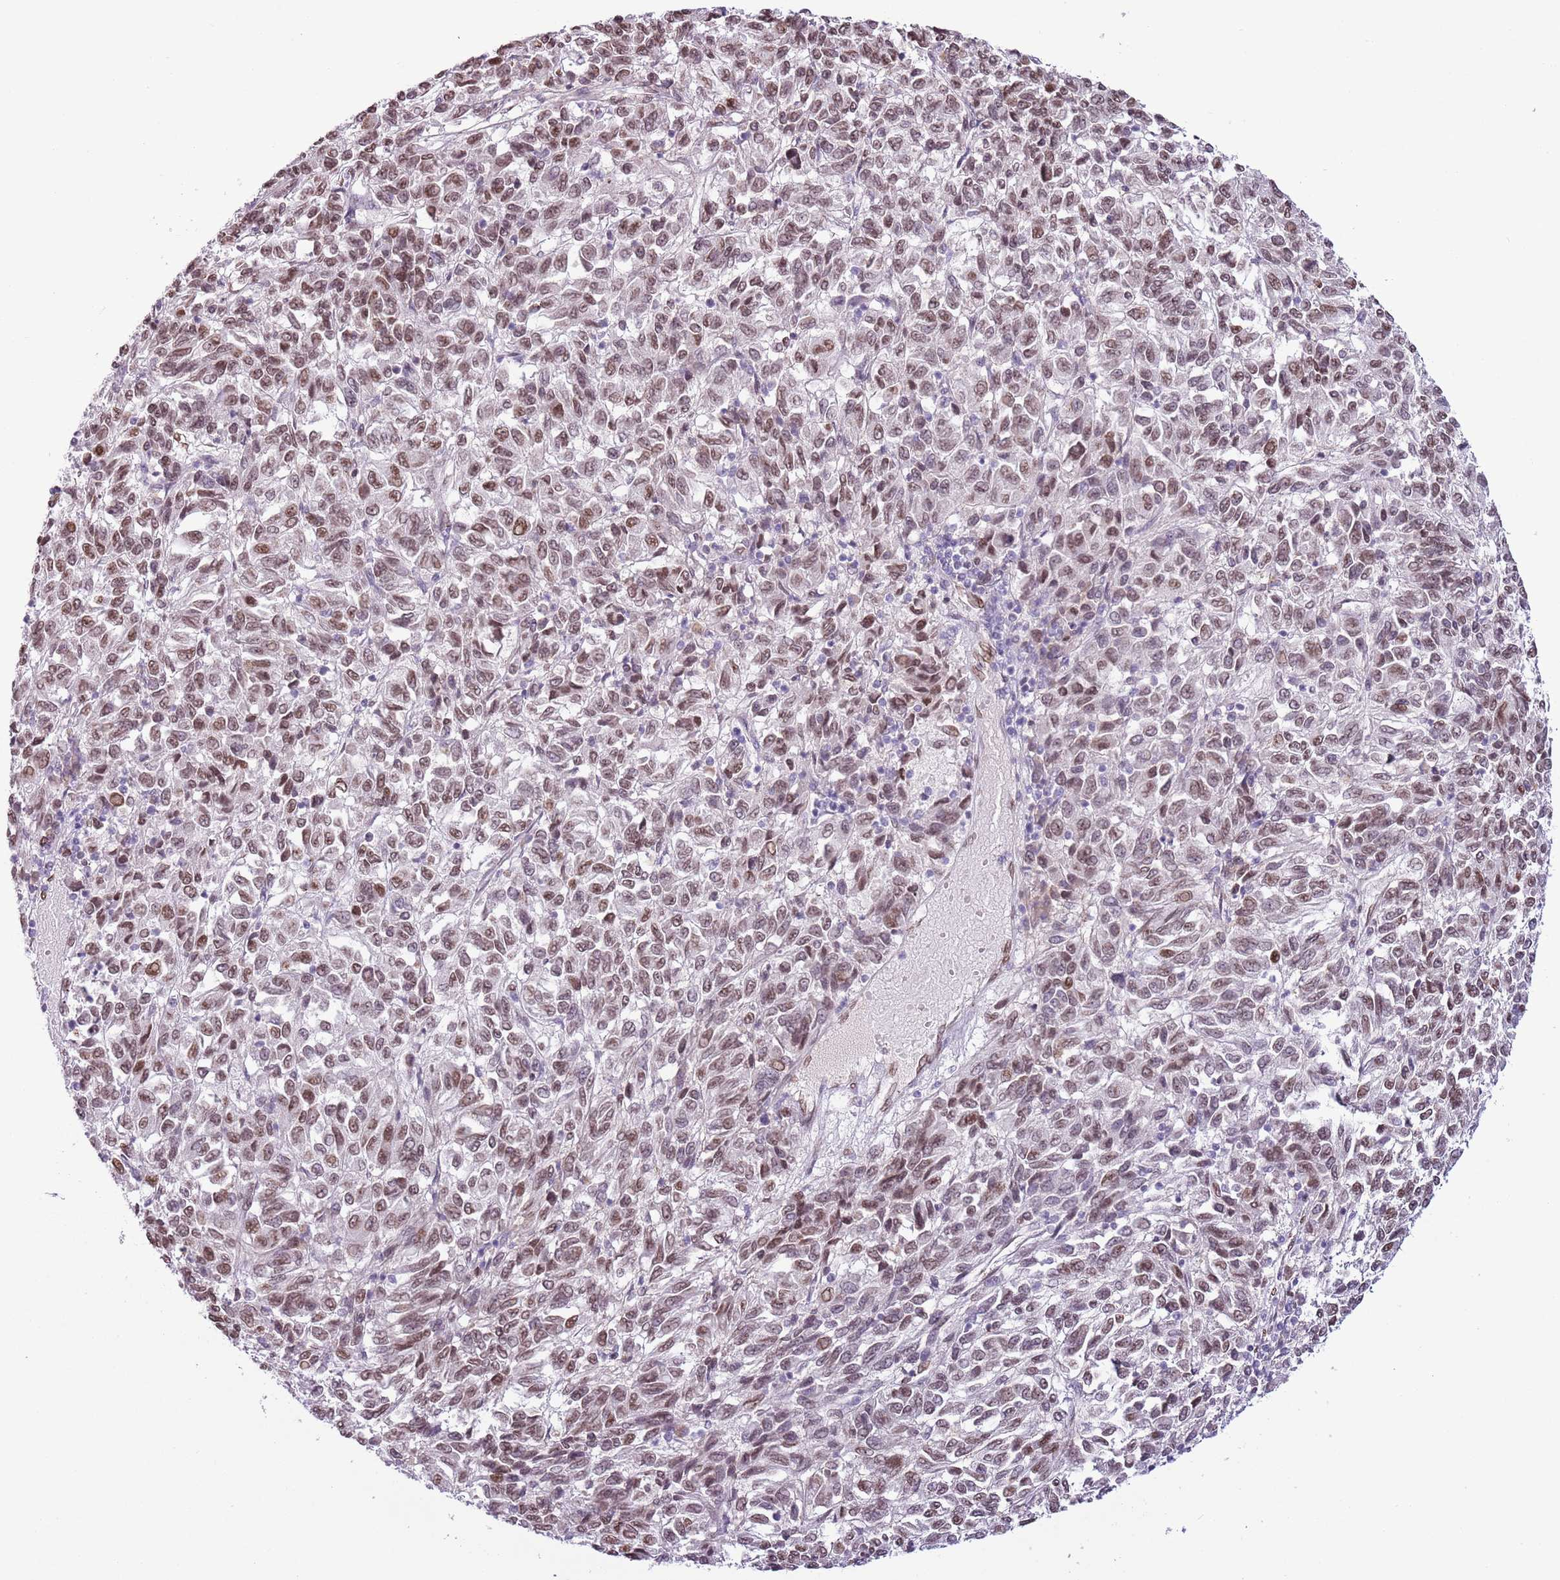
{"staining": {"intensity": "moderate", "quantity": ">75%", "location": "cytoplasmic/membranous,nuclear"}, "tissue": "melanoma", "cell_type": "Tumor cells", "image_type": "cancer", "snomed": [{"axis": "morphology", "description": "Malignant melanoma, Metastatic site"}, {"axis": "topography", "description": "Lung"}], "caption": "Immunohistochemistry of human malignant melanoma (metastatic site) reveals medium levels of moderate cytoplasmic/membranous and nuclear expression in approximately >75% of tumor cells.", "gene": "ZGLP1", "patient": {"sex": "male", "age": 64}}